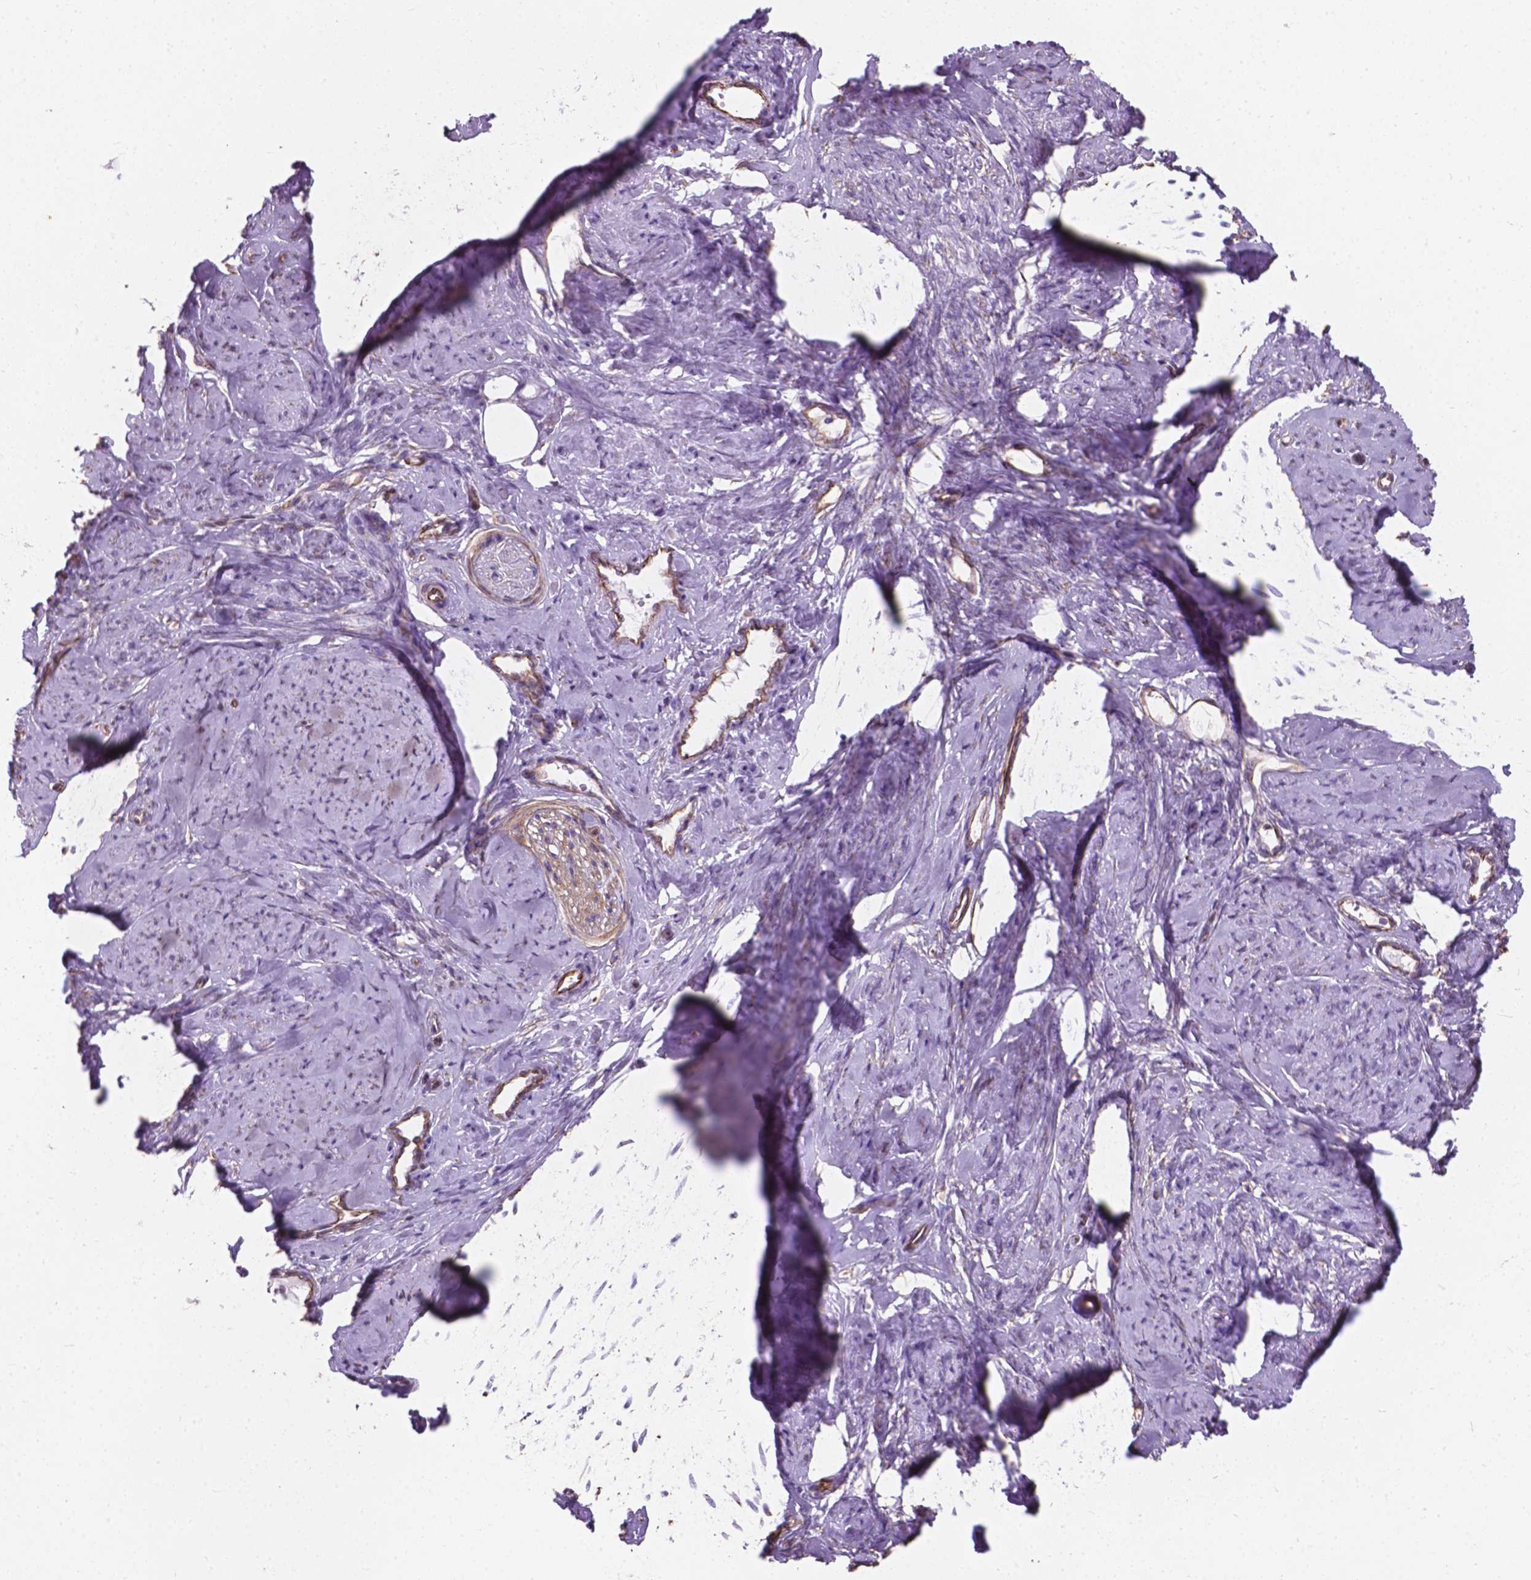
{"staining": {"intensity": "negative", "quantity": "none", "location": "none"}, "tissue": "smooth muscle", "cell_type": "Smooth muscle cells", "image_type": "normal", "snomed": [{"axis": "morphology", "description": "Normal tissue, NOS"}, {"axis": "topography", "description": "Smooth muscle"}], "caption": "IHC photomicrograph of unremarkable smooth muscle: smooth muscle stained with DAB exhibits no significant protein staining in smooth muscle cells.", "gene": "AMOT", "patient": {"sex": "female", "age": 48}}